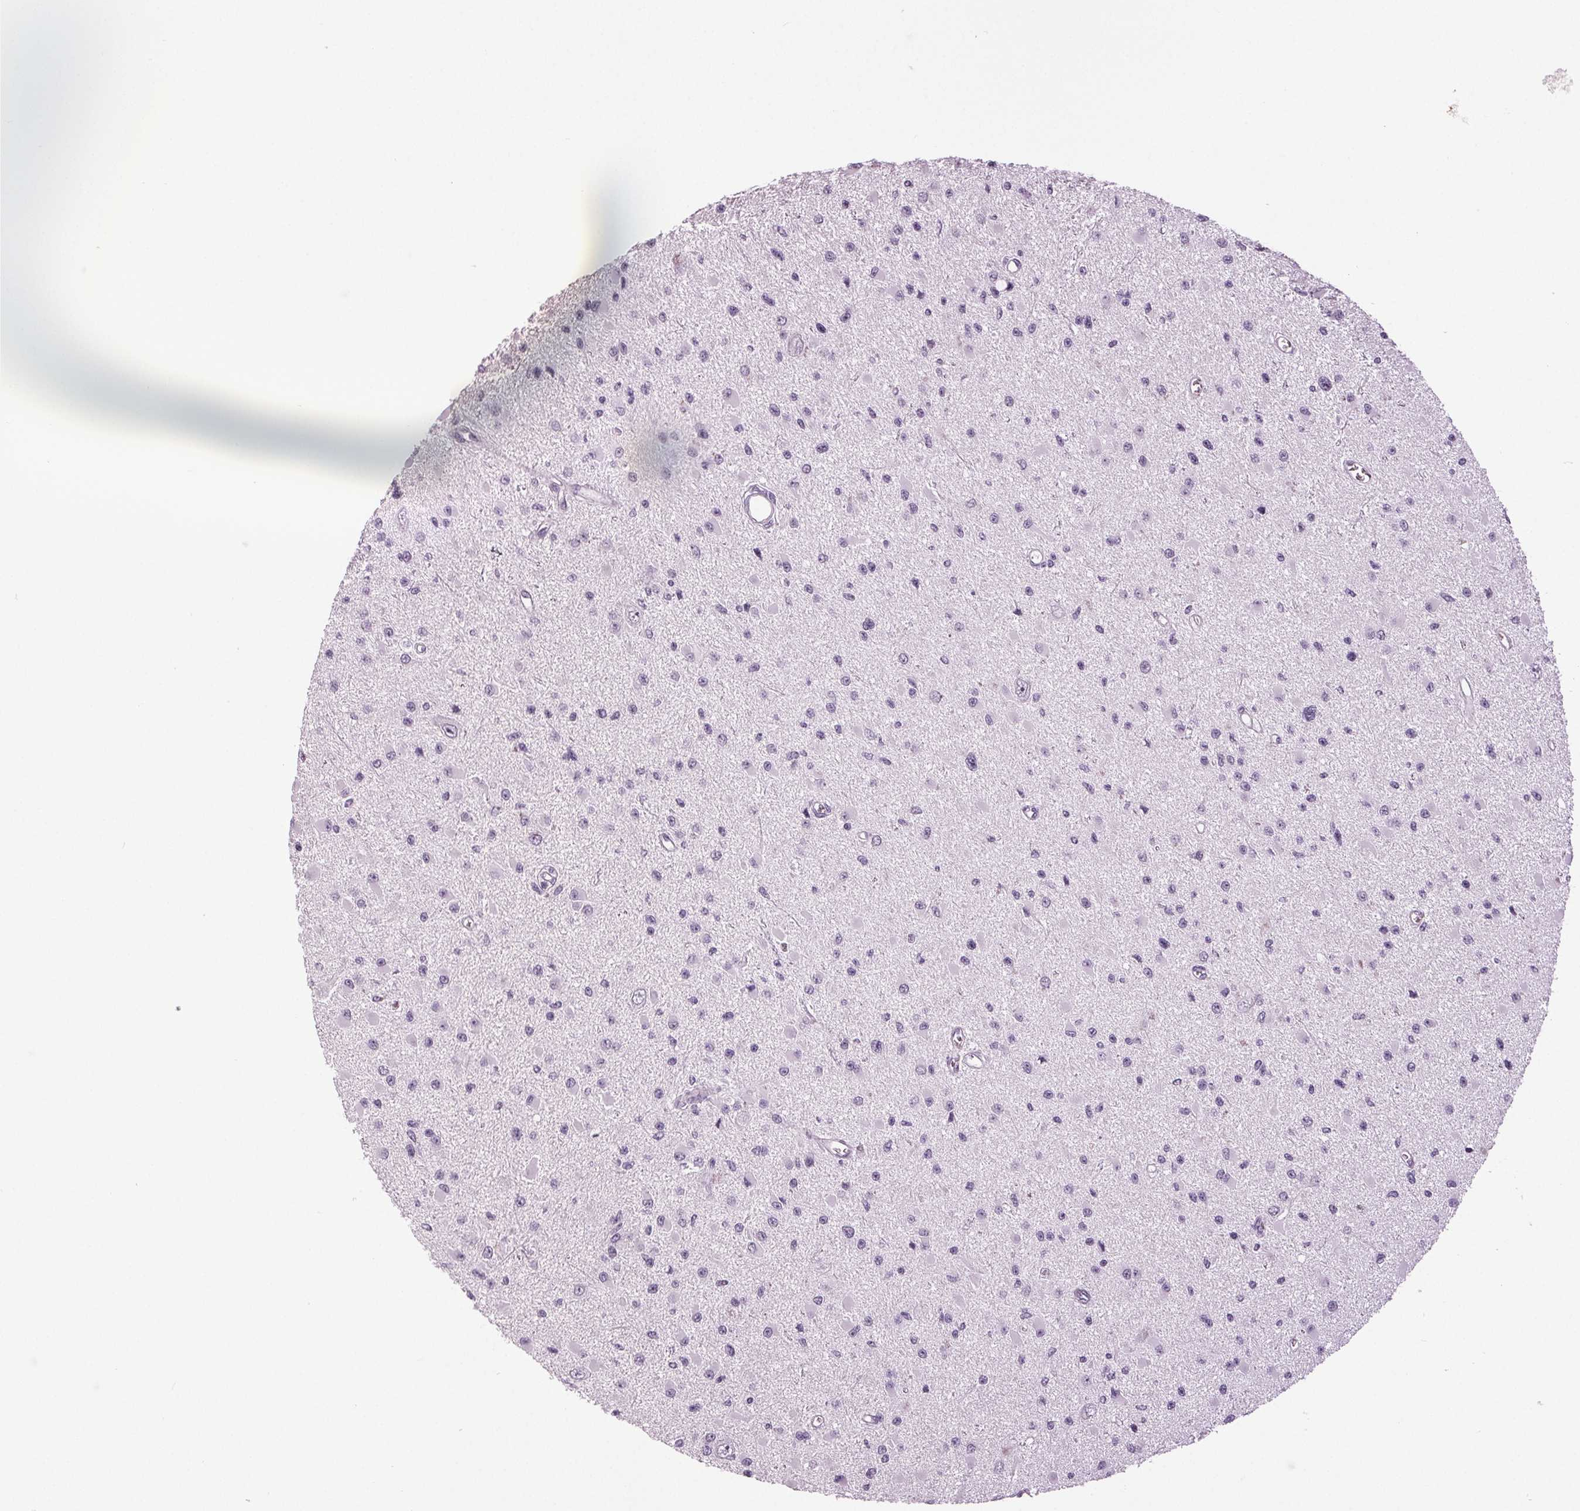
{"staining": {"intensity": "negative", "quantity": "none", "location": "none"}, "tissue": "glioma", "cell_type": "Tumor cells", "image_type": "cancer", "snomed": [{"axis": "morphology", "description": "Glioma, malignant, High grade"}, {"axis": "topography", "description": "Brain"}], "caption": "Immunohistochemistry of human malignant glioma (high-grade) demonstrates no positivity in tumor cells.", "gene": "DNAH12", "patient": {"sex": "male", "age": 54}}